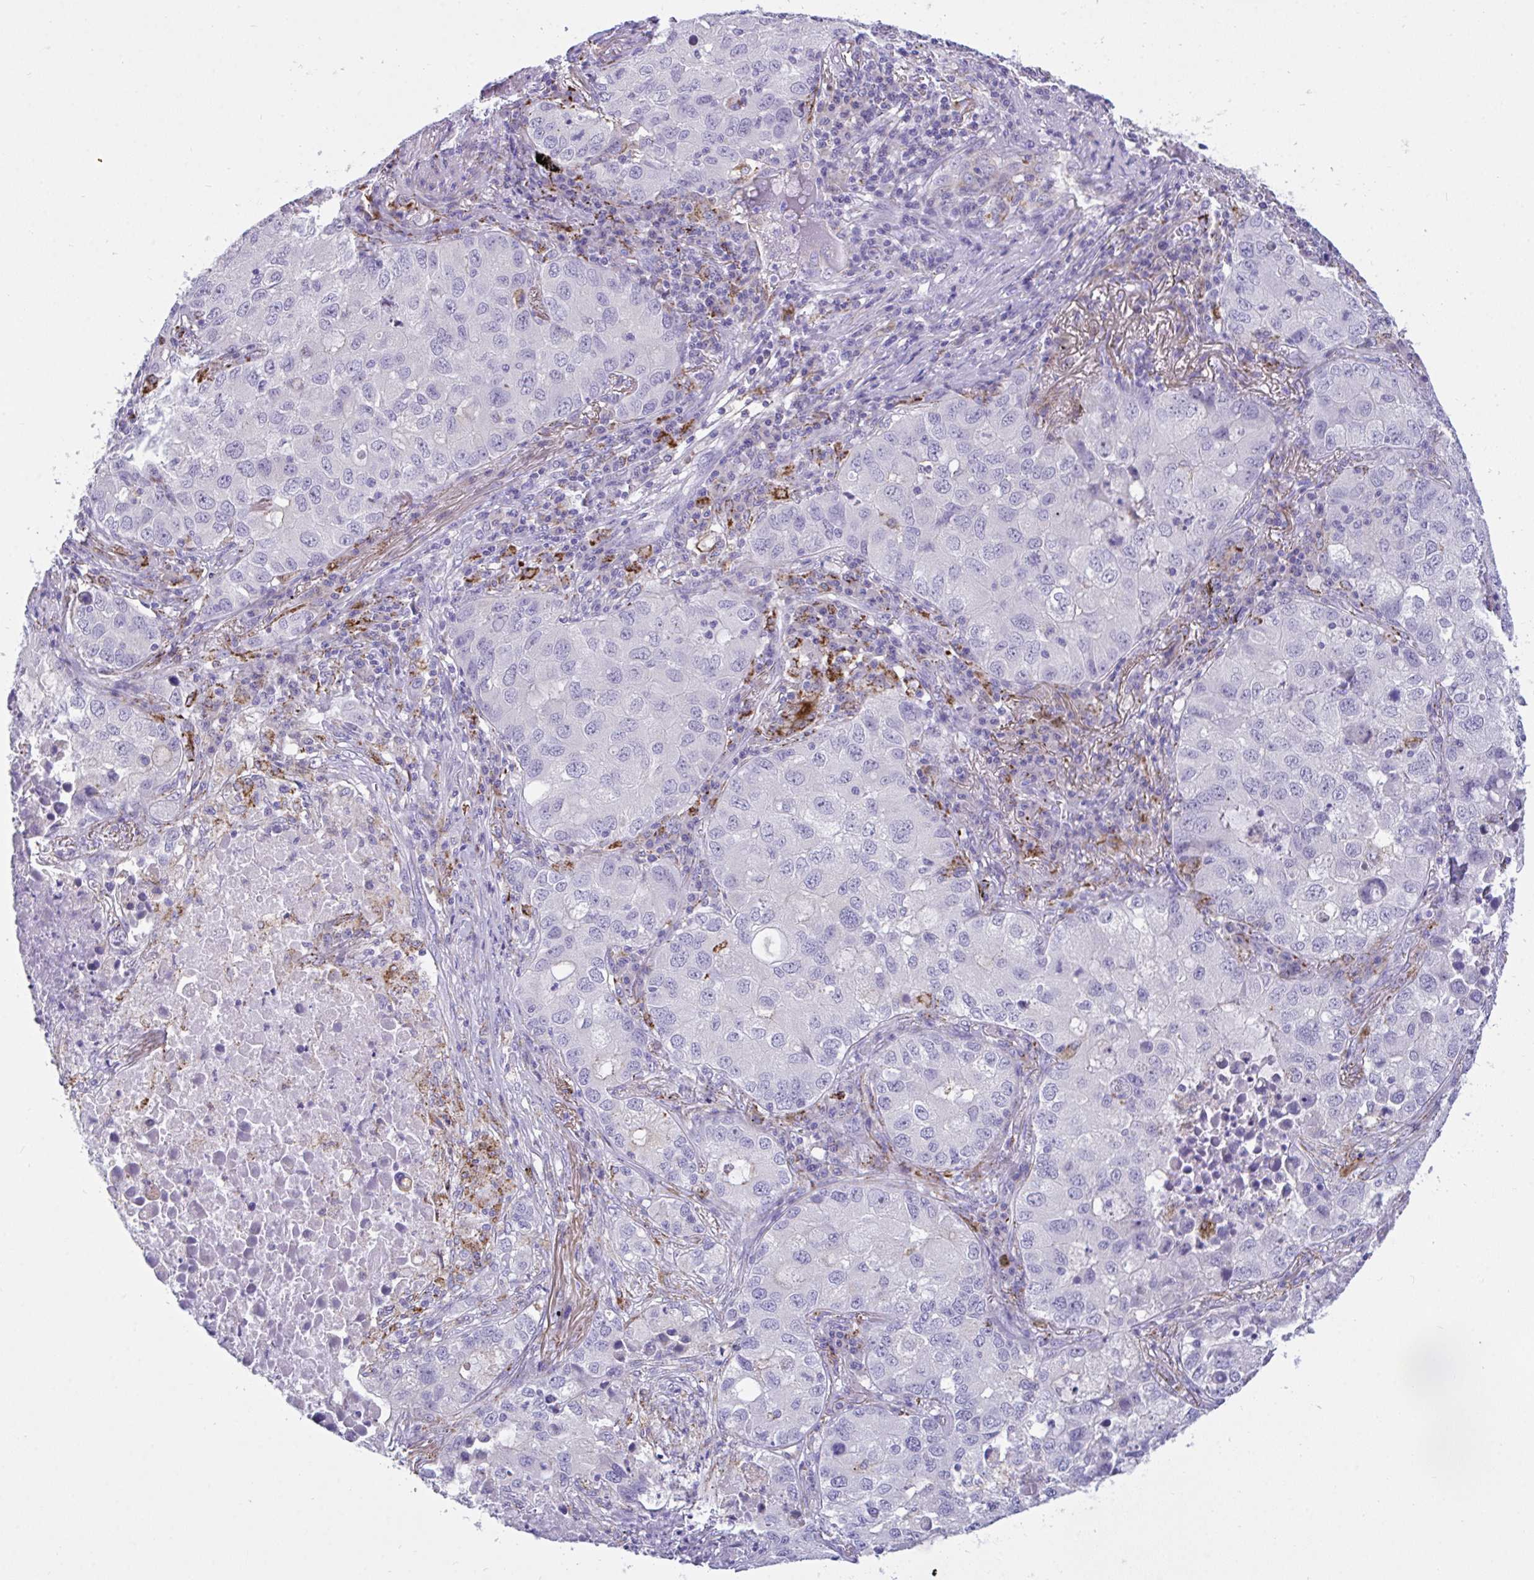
{"staining": {"intensity": "negative", "quantity": "none", "location": "none"}, "tissue": "lung cancer", "cell_type": "Tumor cells", "image_type": "cancer", "snomed": [{"axis": "morphology", "description": "Normal morphology"}, {"axis": "morphology", "description": "Adenocarcinoma, NOS"}, {"axis": "topography", "description": "Lymph node"}, {"axis": "topography", "description": "Lung"}], "caption": "DAB (3,3'-diaminobenzidine) immunohistochemical staining of human adenocarcinoma (lung) demonstrates no significant staining in tumor cells.", "gene": "SEMA6B", "patient": {"sex": "female", "age": 51}}